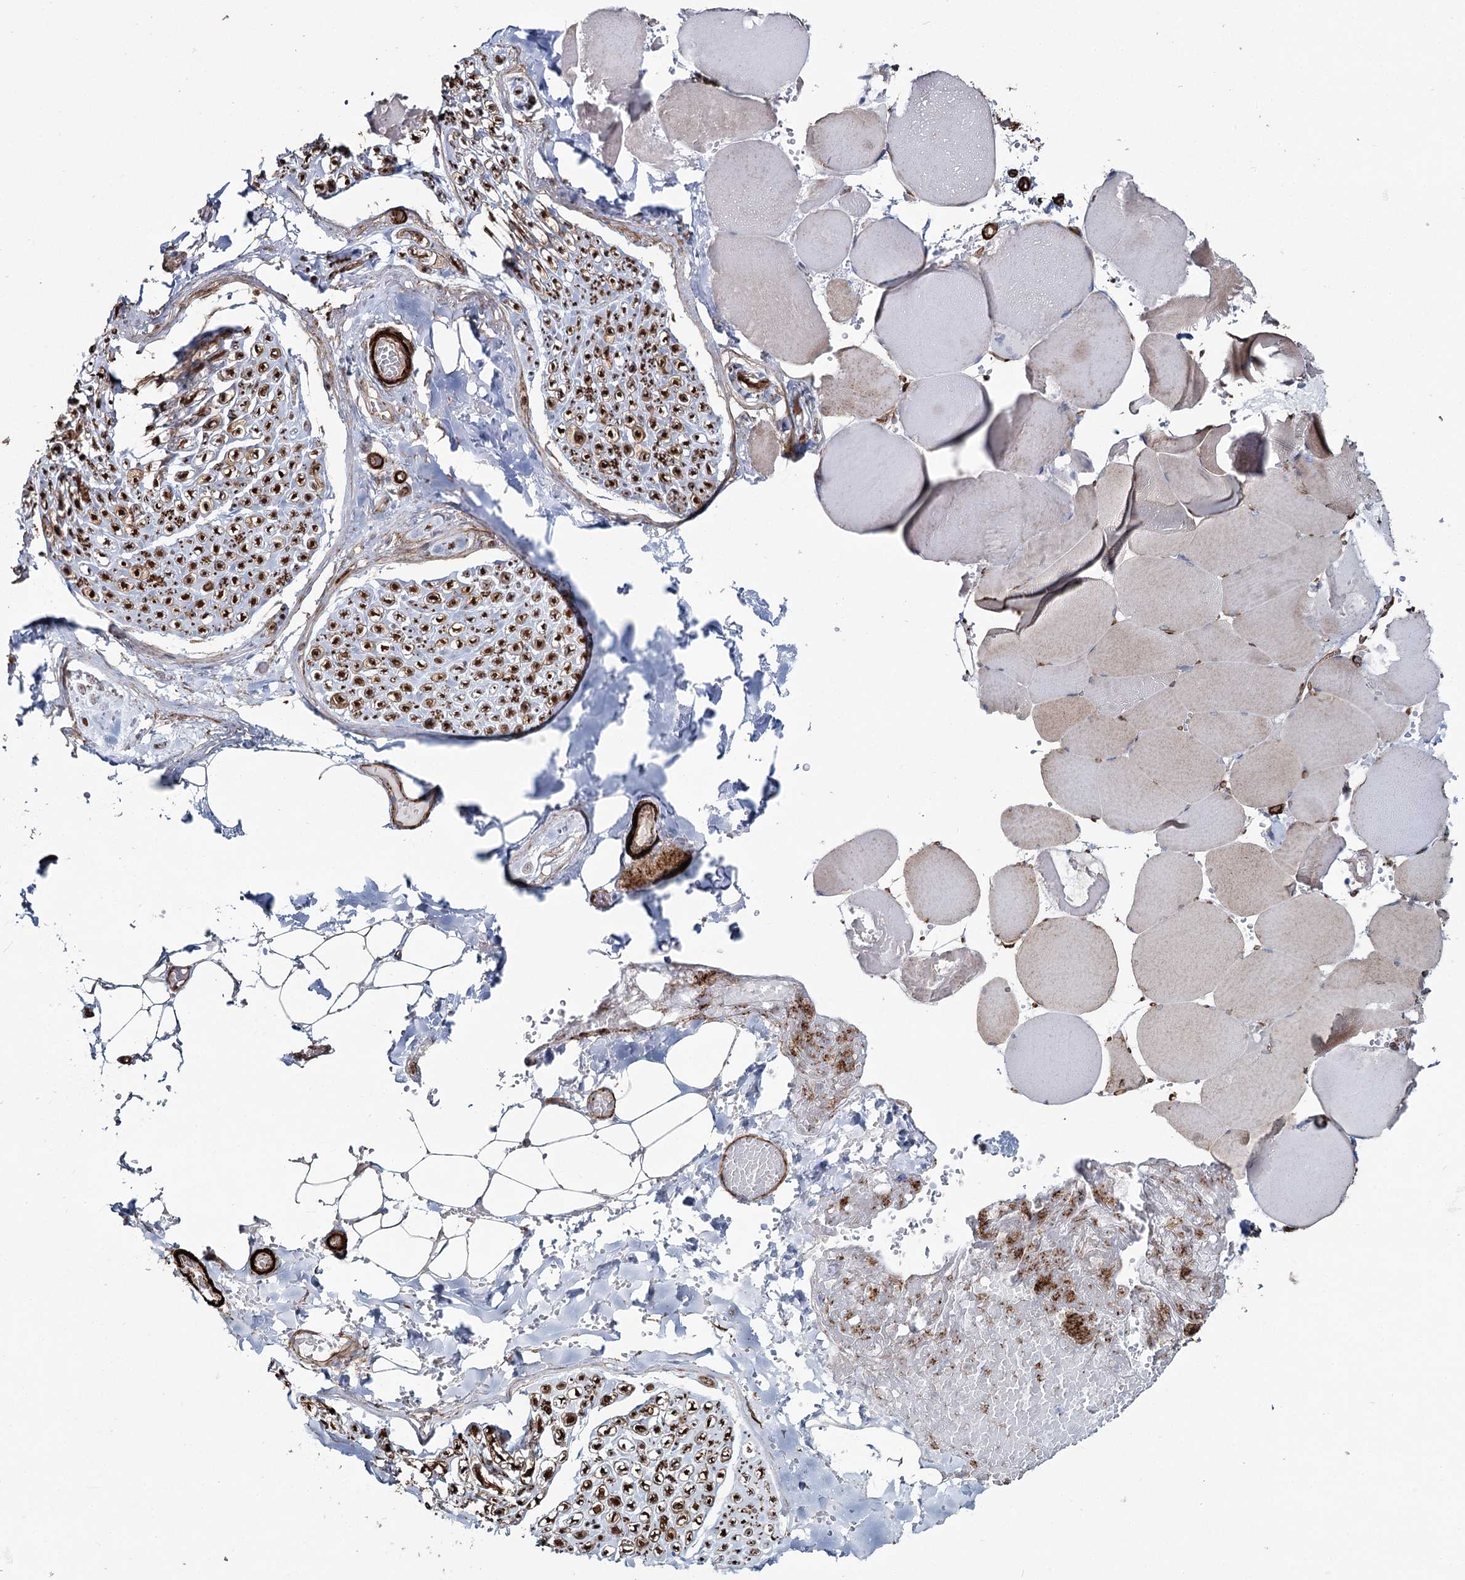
{"staining": {"intensity": "moderate", "quantity": "25%-75%", "location": "cytoplasmic/membranous"}, "tissue": "adipose tissue", "cell_type": "Adipocytes", "image_type": "normal", "snomed": [{"axis": "morphology", "description": "Normal tissue, NOS"}, {"axis": "topography", "description": "Skeletal muscle"}, {"axis": "topography", "description": "Peripheral nerve tissue"}], "caption": "A high-resolution micrograph shows immunohistochemistry staining of unremarkable adipose tissue, which displays moderate cytoplasmic/membranous positivity in about 25%-75% of adipocytes.", "gene": "SUMF1", "patient": {"sex": "female", "age": 55}}